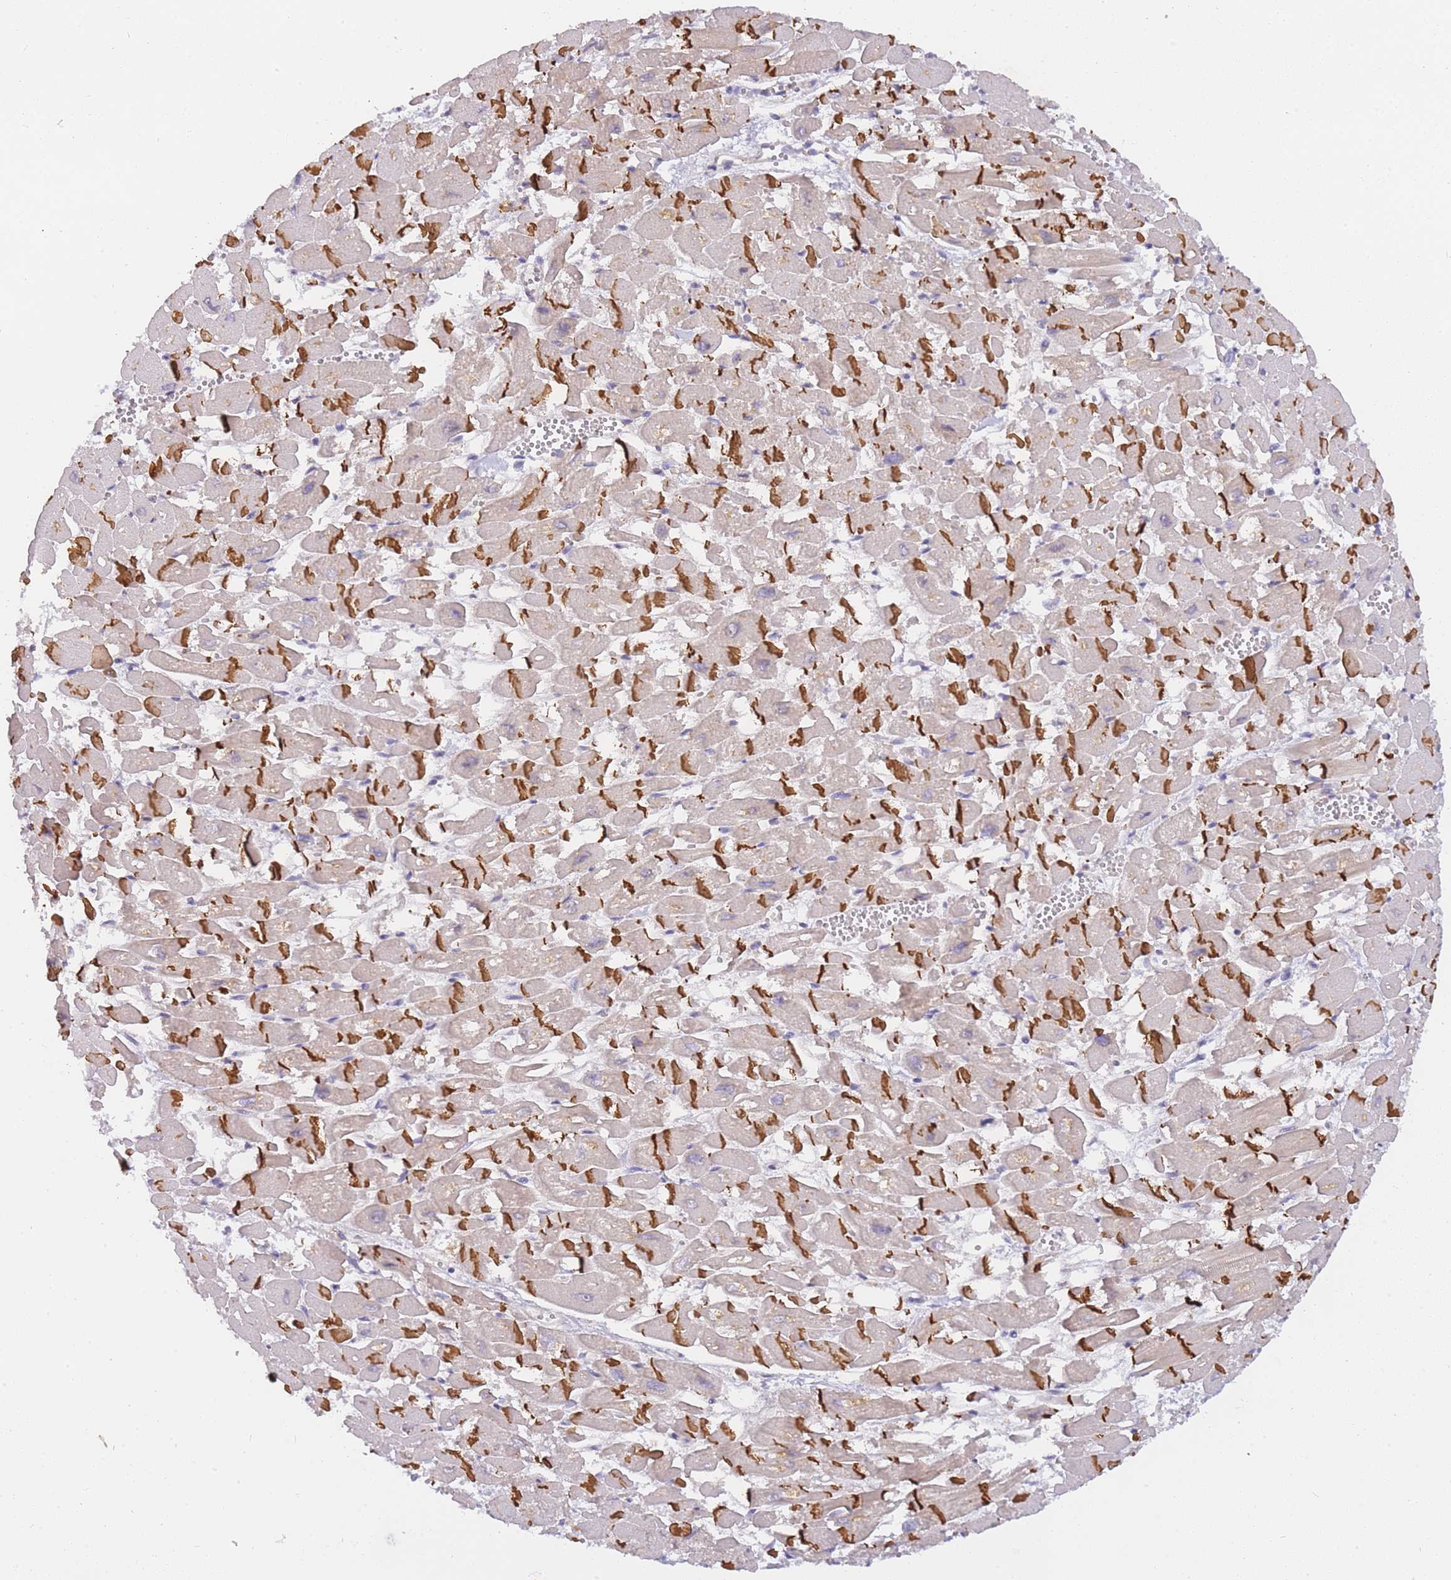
{"staining": {"intensity": "strong", "quantity": "25%-75%", "location": "cytoplasmic/membranous"}, "tissue": "heart muscle", "cell_type": "Cardiomyocytes", "image_type": "normal", "snomed": [{"axis": "morphology", "description": "Normal tissue, NOS"}, {"axis": "topography", "description": "Heart"}], "caption": "Cardiomyocytes demonstrate high levels of strong cytoplasmic/membranous staining in approximately 25%-75% of cells in unremarkable human heart muscle. The protein of interest is stained brown, and the nuclei are stained in blue (DAB IHC with brightfield microscopy, high magnification).", "gene": "ZNF577", "patient": {"sex": "male", "age": 54}}